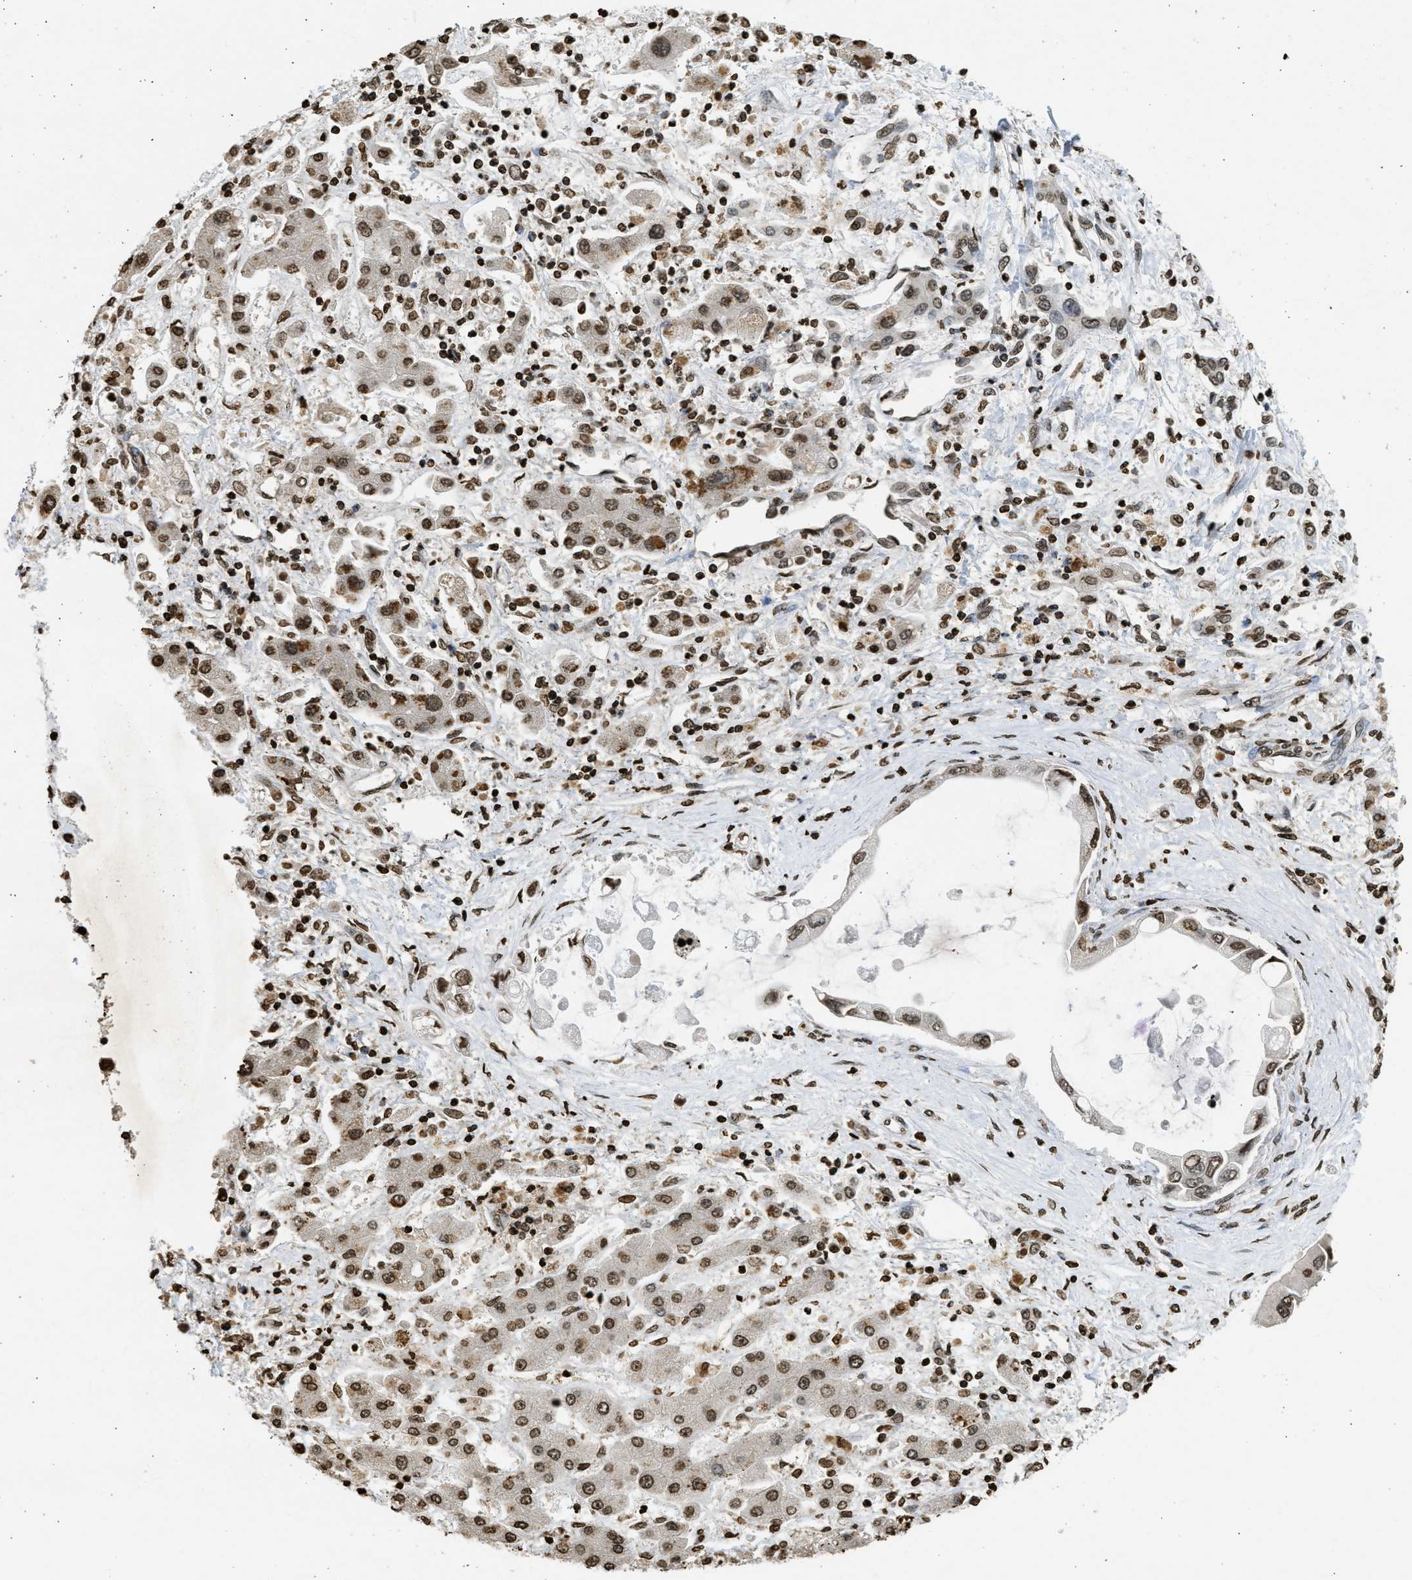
{"staining": {"intensity": "moderate", "quantity": ">75%", "location": "nuclear"}, "tissue": "liver cancer", "cell_type": "Tumor cells", "image_type": "cancer", "snomed": [{"axis": "morphology", "description": "Cholangiocarcinoma"}, {"axis": "topography", "description": "Liver"}], "caption": "IHC of human liver cancer exhibits medium levels of moderate nuclear staining in about >75% of tumor cells. (DAB IHC, brown staining for protein, blue staining for nuclei).", "gene": "RRAGC", "patient": {"sex": "male", "age": 50}}